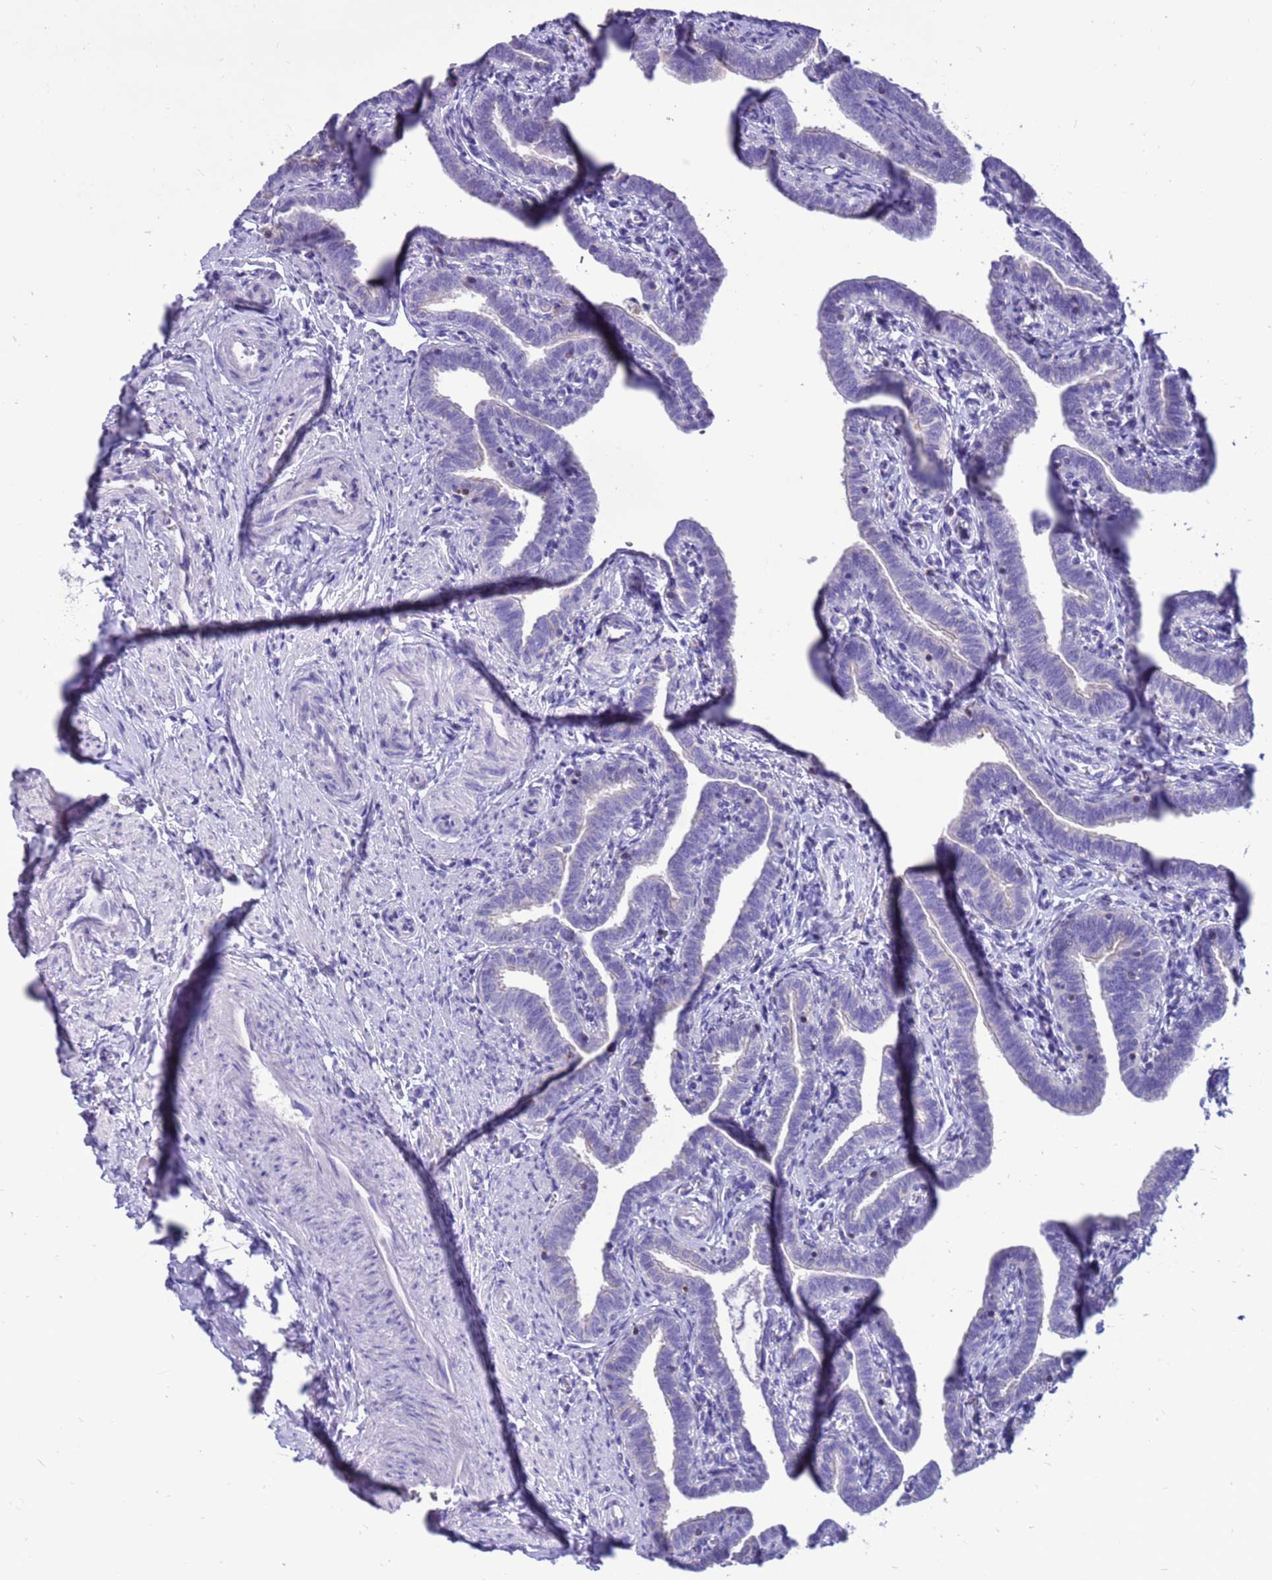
{"staining": {"intensity": "negative", "quantity": "none", "location": "none"}, "tissue": "fallopian tube", "cell_type": "Glandular cells", "image_type": "normal", "snomed": [{"axis": "morphology", "description": "Normal tissue, NOS"}, {"axis": "topography", "description": "Fallopian tube"}], "caption": "An immunohistochemistry image of unremarkable fallopian tube is shown. There is no staining in glandular cells of fallopian tube.", "gene": "PDE10A", "patient": {"sex": "female", "age": 36}}